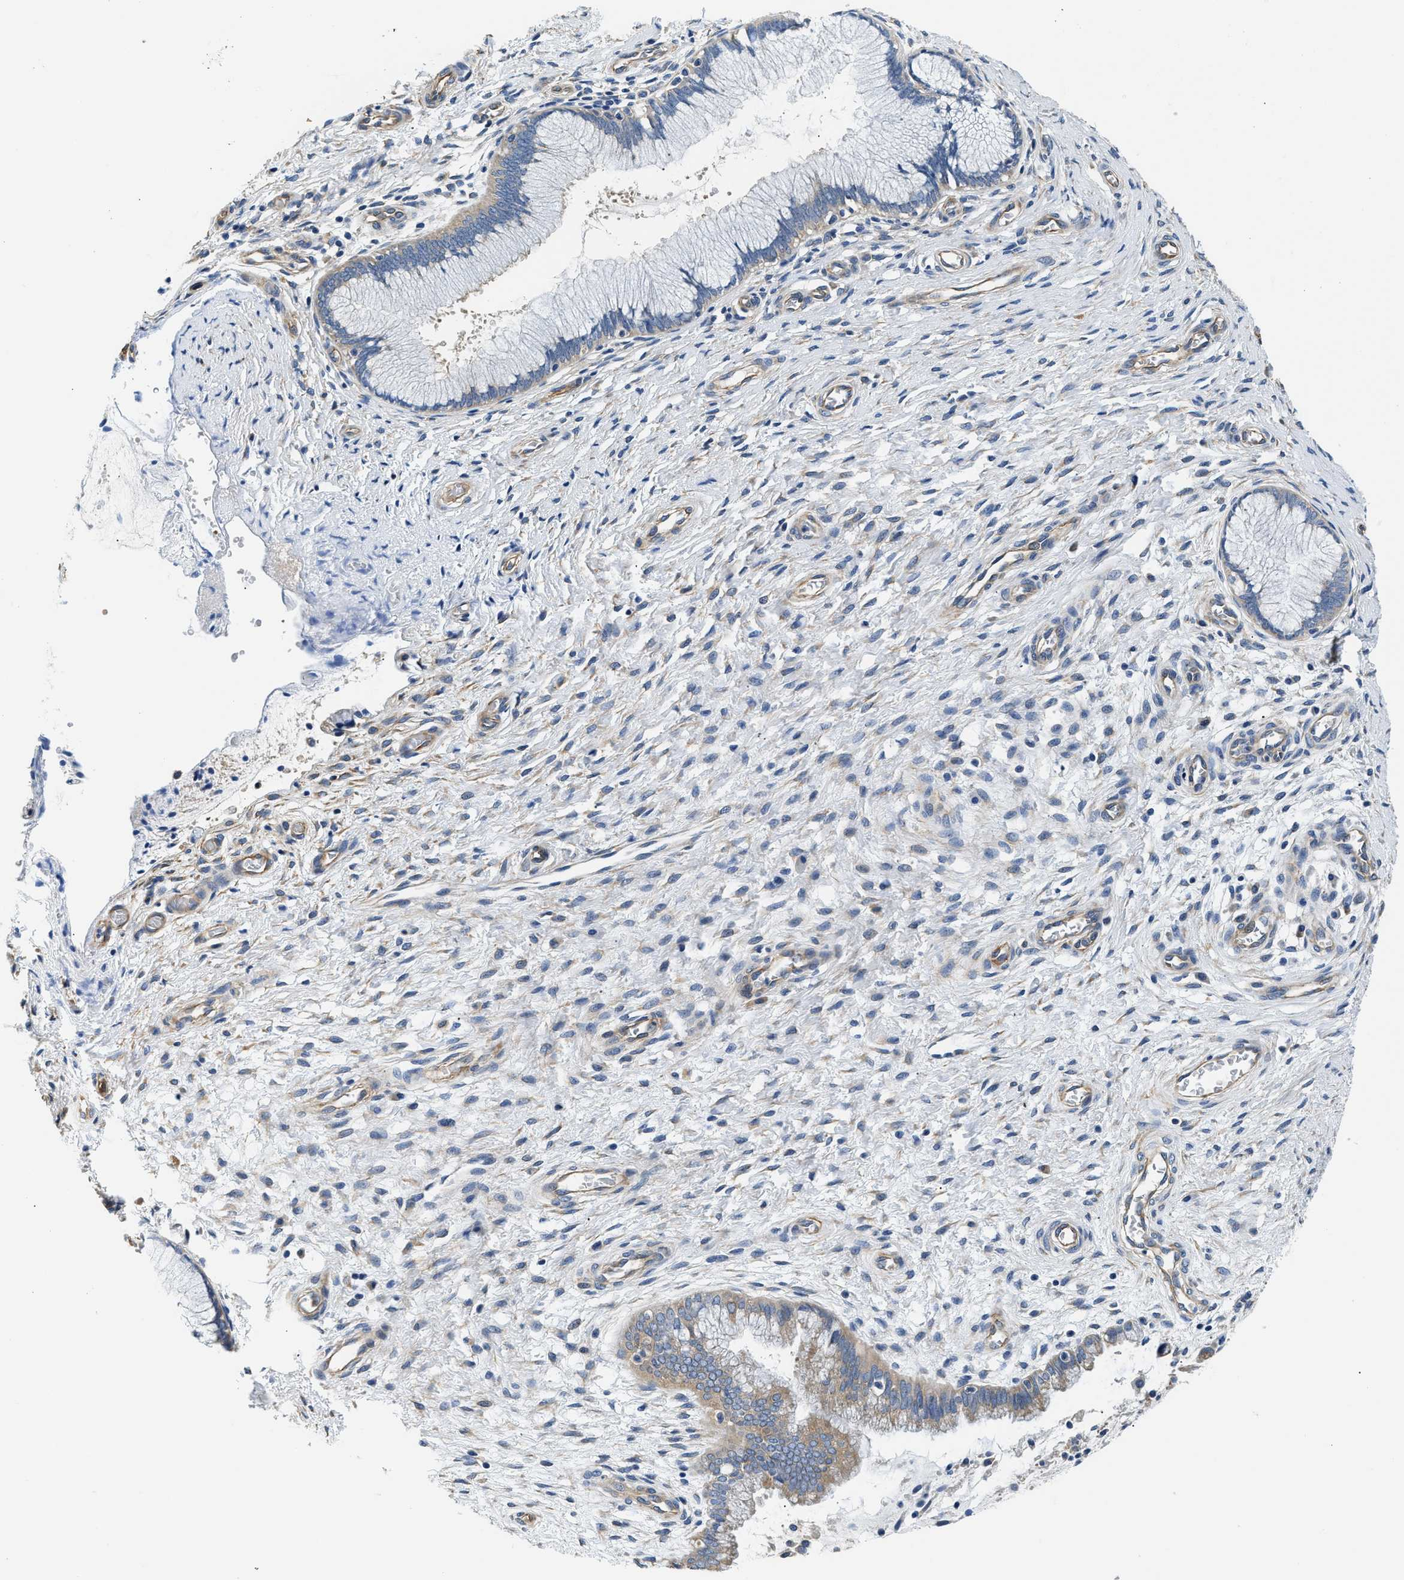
{"staining": {"intensity": "moderate", "quantity": "25%-75%", "location": "cytoplasmic/membranous"}, "tissue": "cervix", "cell_type": "Glandular cells", "image_type": "normal", "snomed": [{"axis": "morphology", "description": "Normal tissue, NOS"}, {"axis": "topography", "description": "Cervix"}], "caption": "IHC photomicrograph of benign cervix stained for a protein (brown), which shows medium levels of moderate cytoplasmic/membranous expression in approximately 25%-75% of glandular cells.", "gene": "CSDE1", "patient": {"sex": "female", "age": 55}}